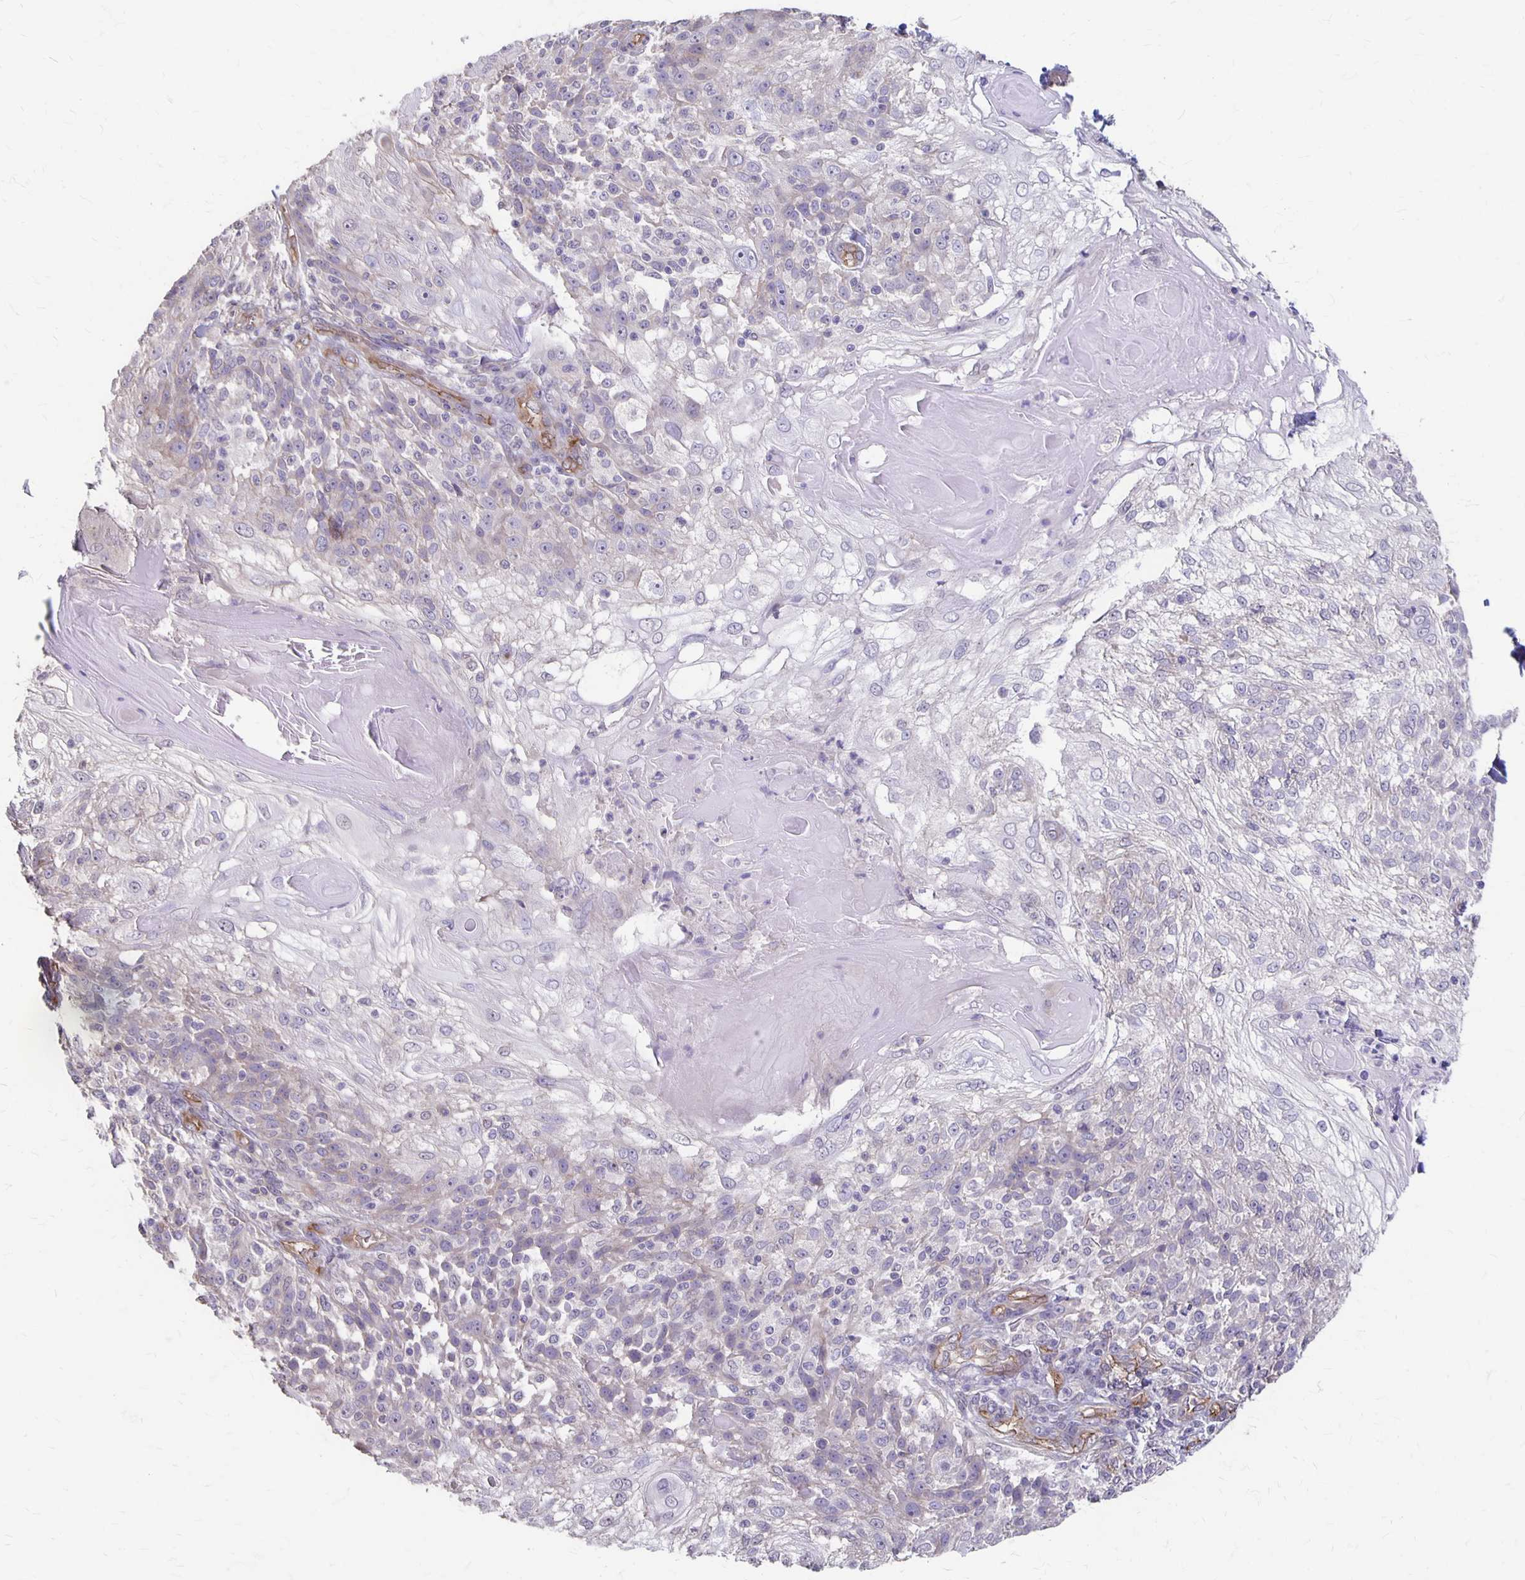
{"staining": {"intensity": "negative", "quantity": "none", "location": "none"}, "tissue": "skin cancer", "cell_type": "Tumor cells", "image_type": "cancer", "snomed": [{"axis": "morphology", "description": "Normal tissue, NOS"}, {"axis": "morphology", "description": "Squamous cell carcinoma, NOS"}, {"axis": "topography", "description": "Skin"}], "caption": "Image shows no protein staining in tumor cells of skin cancer (squamous cell carcinoma) tissue. The staining was performed using DAB to visualize the protein expression in brown, while the nuclei were stained in blue with hematoxylin (Magnification: 20x).", "gene": "PPP1R3E", "patient": {"sex": "female", "age": 83}}